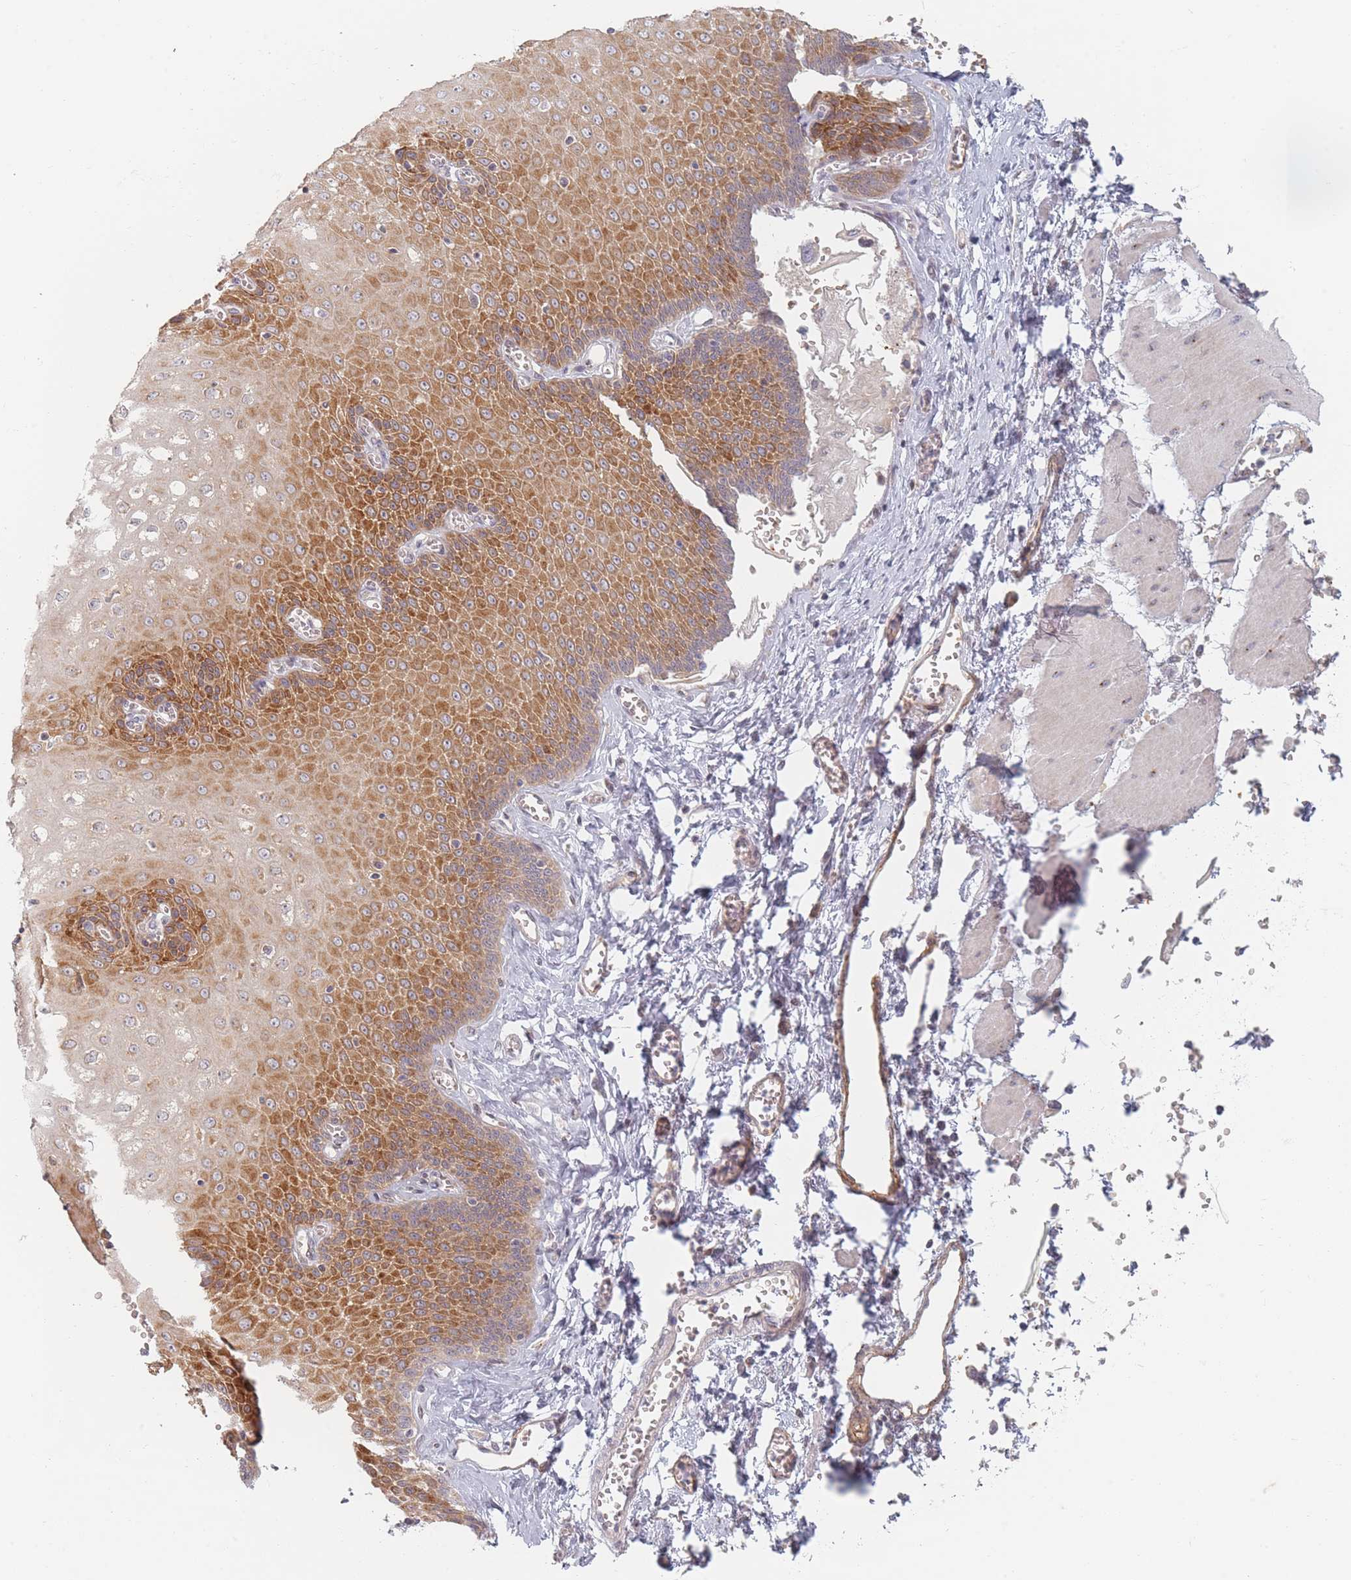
{"staining": {"intensity": "strong", "quantity": "25%-75%", "location": "cytoplasmic/membranous"}, "tissue": "esophagus", "cell_type": "Squamous epithelial cells", "image_type": "normal", "snomed": [{"axis": "morphology", "description": "Normal tissue, NOS"}, {"axis": "topography", "description": "Esophagus"}], "caption": "IHC histopathology image of unremarkable esophagus: esophagus stained using IHC shows high levels of strong protein expression localized specifically in the cytoplasmic/membranous of squamous epithelial cells, appearing as a cytoplasmic/membranous brown color.", "gene": "ZKSCAN7", "patient": {"sex": "male", "age": 60}}